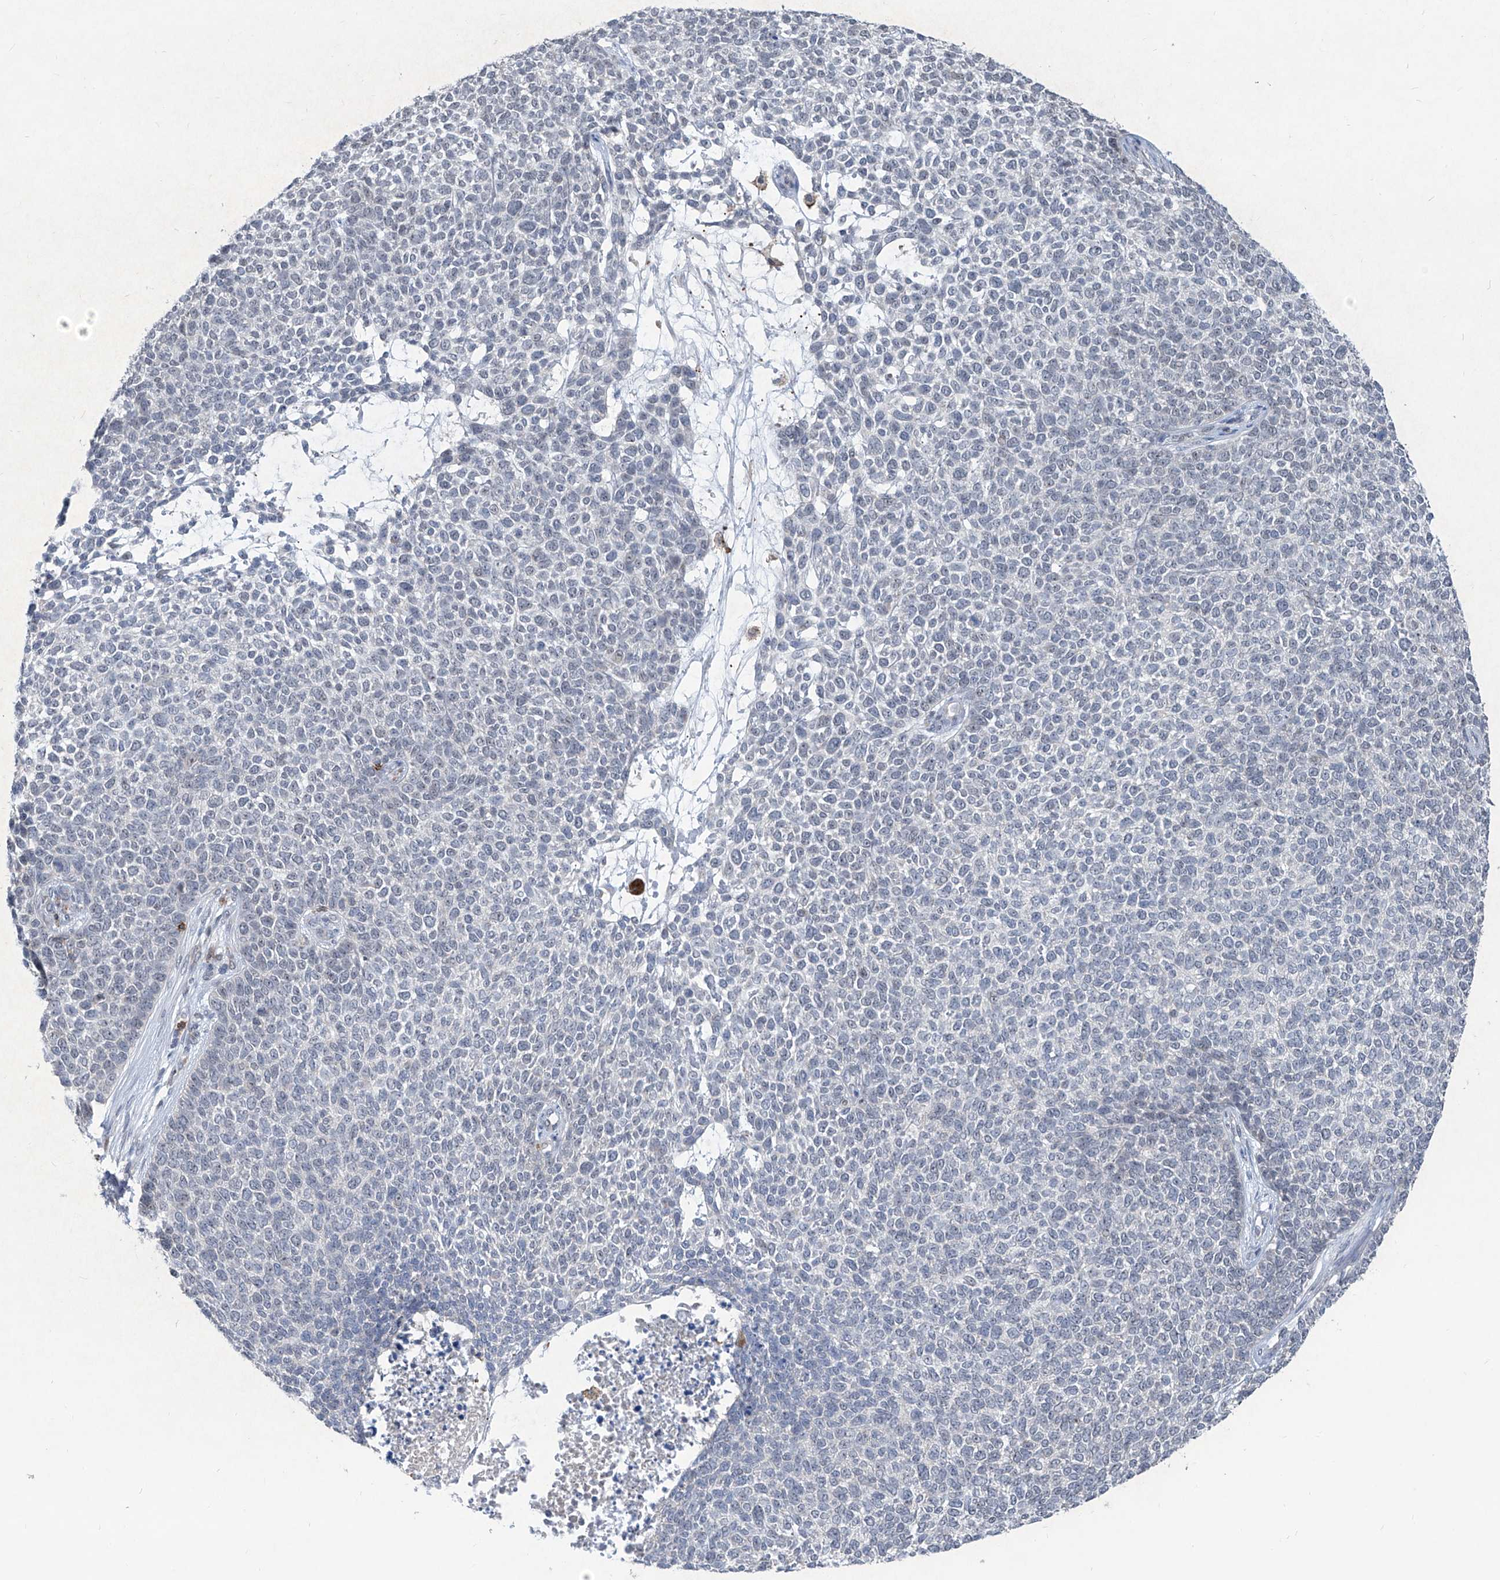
{"staining": {"intensity": "negative", "quantity": "none", "location": "none"}, "tissue": "skin cancer", "cell_type": "Tumor cells", "image_type": "cancer", "snomed": [{"axis": "morphology", "description": "Basal cell carcinoma"}, {"axis": "topography", "description": "Skin"}], "caption": "Immunohistochemistry (IHC) micrograph of neoplastic tissue: skin cancer (basal cell carcinoma) stained with DAB (3,3'-diaminobenzidine) shows no significant protein staining in tumor cells.", "gene": "ZBTB48", "patient": {"sex": "female", "age": 84}}